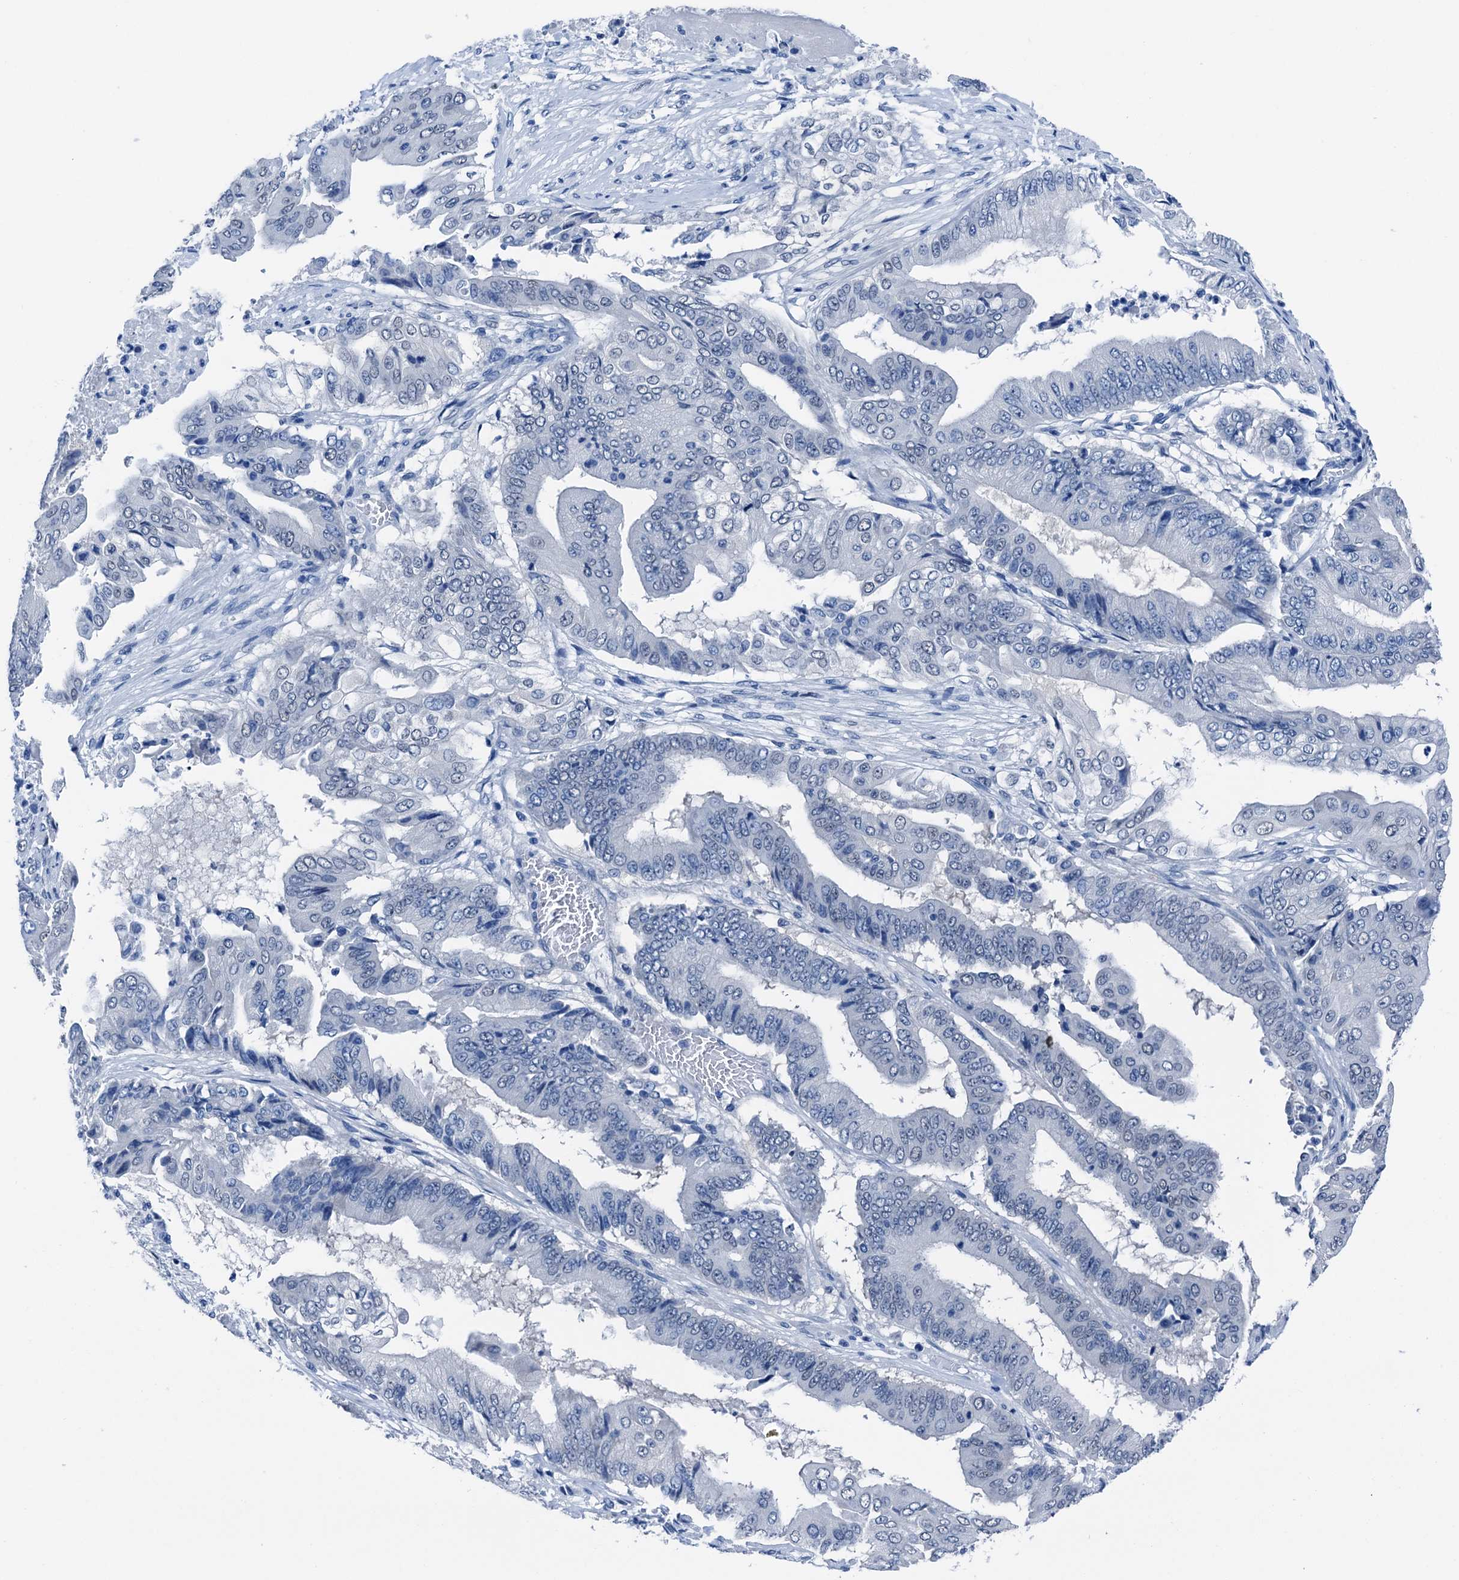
{"staining": {"intensity": "negative", "quantity": "none", "location": "none"}, "tissue": "pancreatic cancer", "cell_type": "Tumor cells", "image_type": "cancer", "snomed": [{"axis": "morphology", "description": "Adenocarcinoma, NOS"}, {"axis": "topography", "description": "Pancreas"}], "caption": "IHC of human adenocarcinoma (pancreatic) displays no expression in tumor cells. (DAB (3,3'-diaminobenzidine) immunohistochemistry (IHC) visualized using brightfield microscopy, high magnification).", "gene": "CBLN3", "patient": {"sex": "female", "age": 77}}